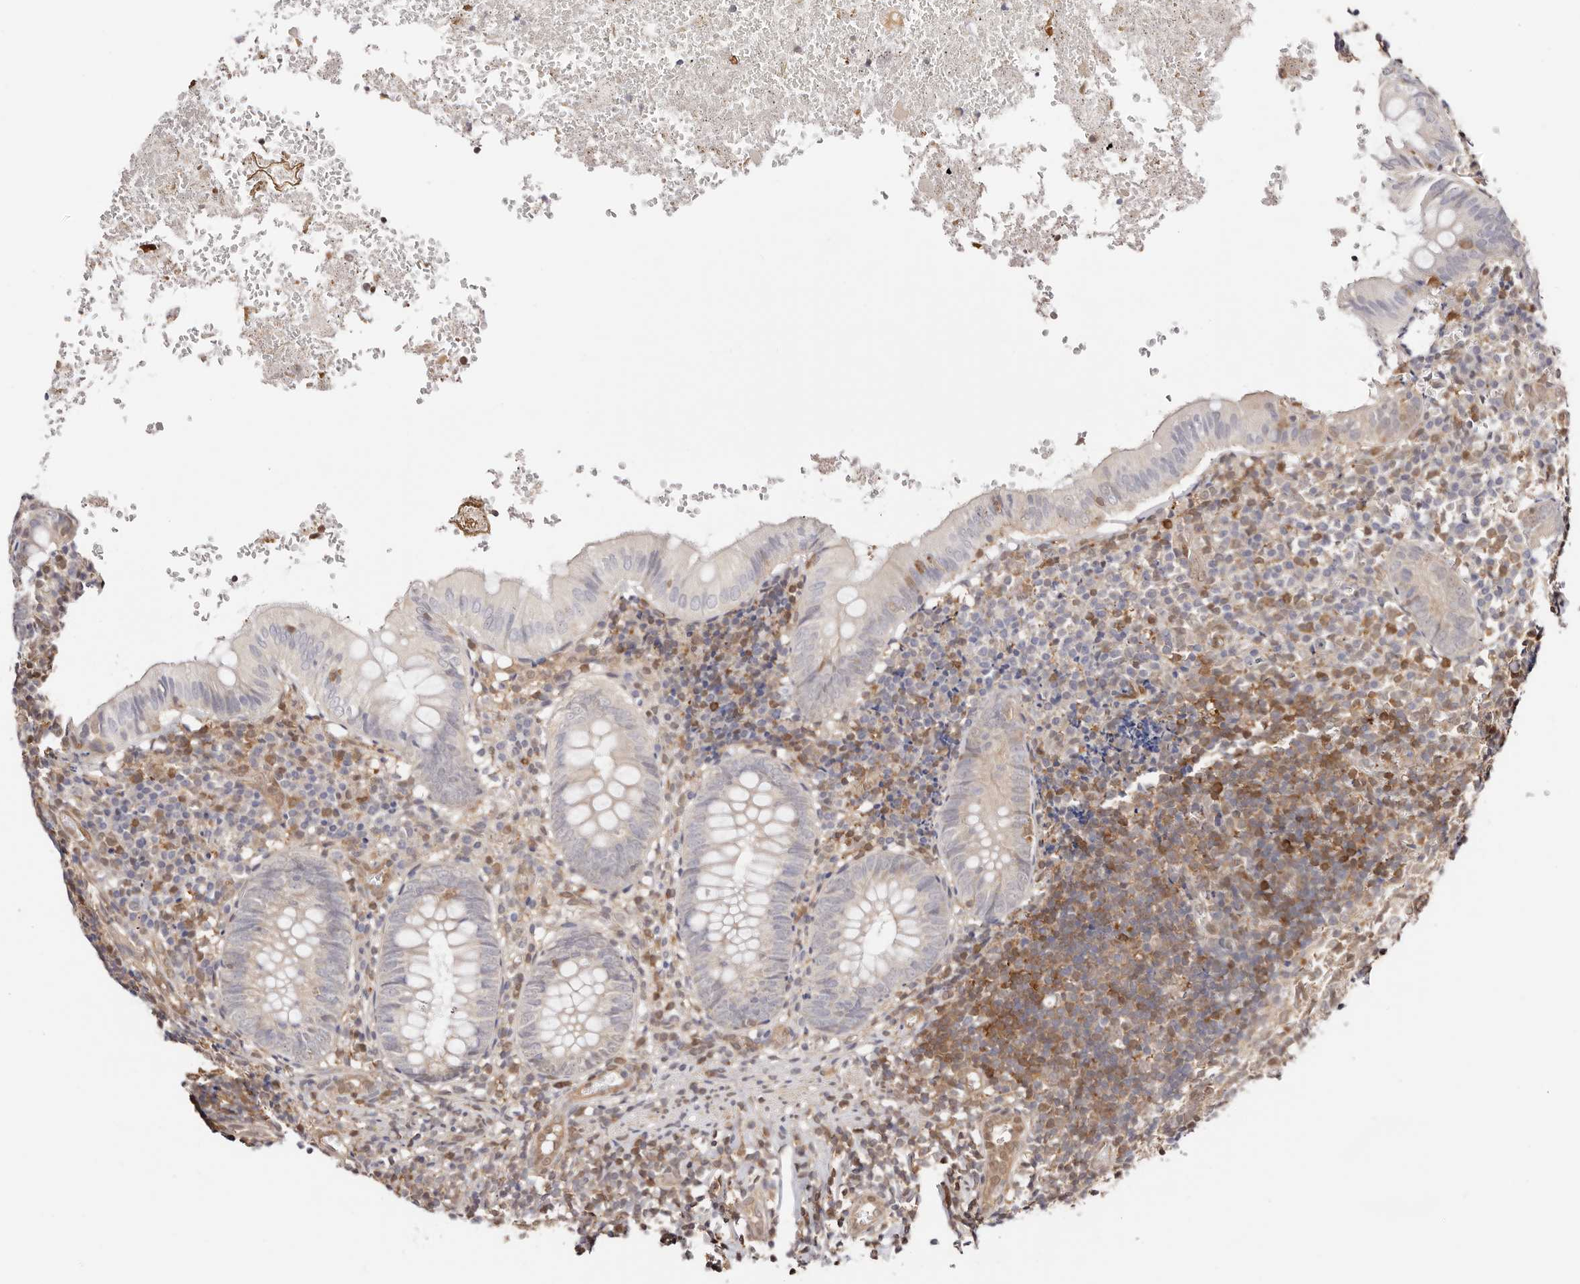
{"staining": {"intensity": "negative", "quantity": "none", "location": "none"}, "tissue": "appendix", "cell_type": "Glandular cells", "image_type": "normal", "snomed": [{"axis": "morphology", "description": "Normal tissue, NOS"}, {"axis": "topography", "description": "Appendix"}], "caption": "Immunohistochemistry (IHC) photomicrograph of benign appendix: appendix stained with DAB displays no significant protein expression in glandular cells. Nuclei are stained in blue.", "gene": "STAT5A", "patient": {"sex": "male", "age": 8}}